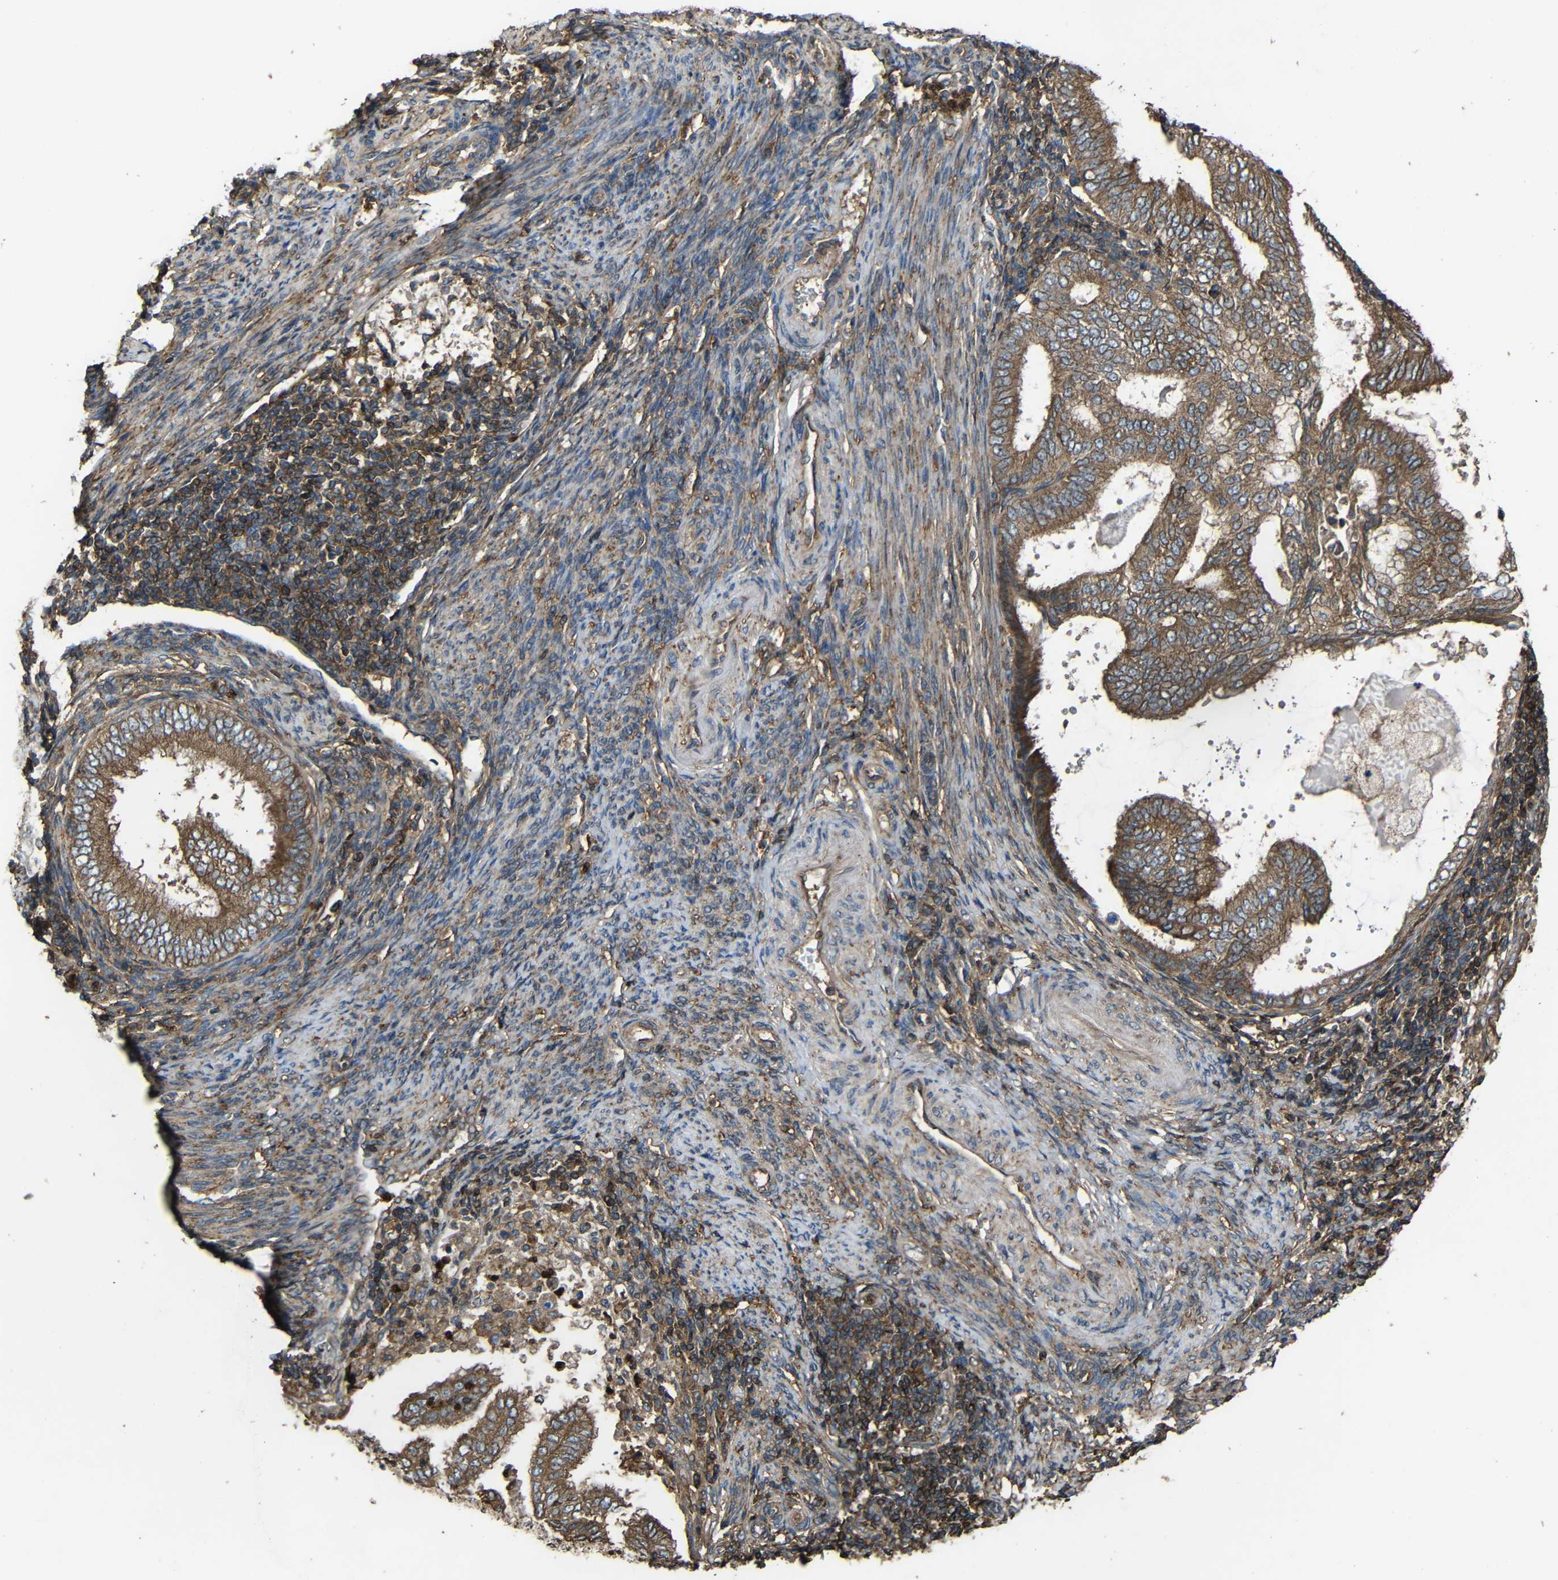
{"staining": {"intensity": "moderate", "quantity": ">75%", "location": "cytoplasmic/membranous"}, "tissue": "endometrial cancer", "cell_type": "Tumor cells", "image_type": "cancer", "snomed": [{"axis": "morphology", "description": "Adenocarcinoma, NOS"}, {"axis": "topography", "description": "Endometrium"}], "caption": "Protein positivity by immunohistochemistry (IHC) shows moderate cytoplasmic/membranous staining in about >75% of tumor cells in endometrial cancer.", "gene": "TREM2", "patient": {"sex": "female", "age": 58}}